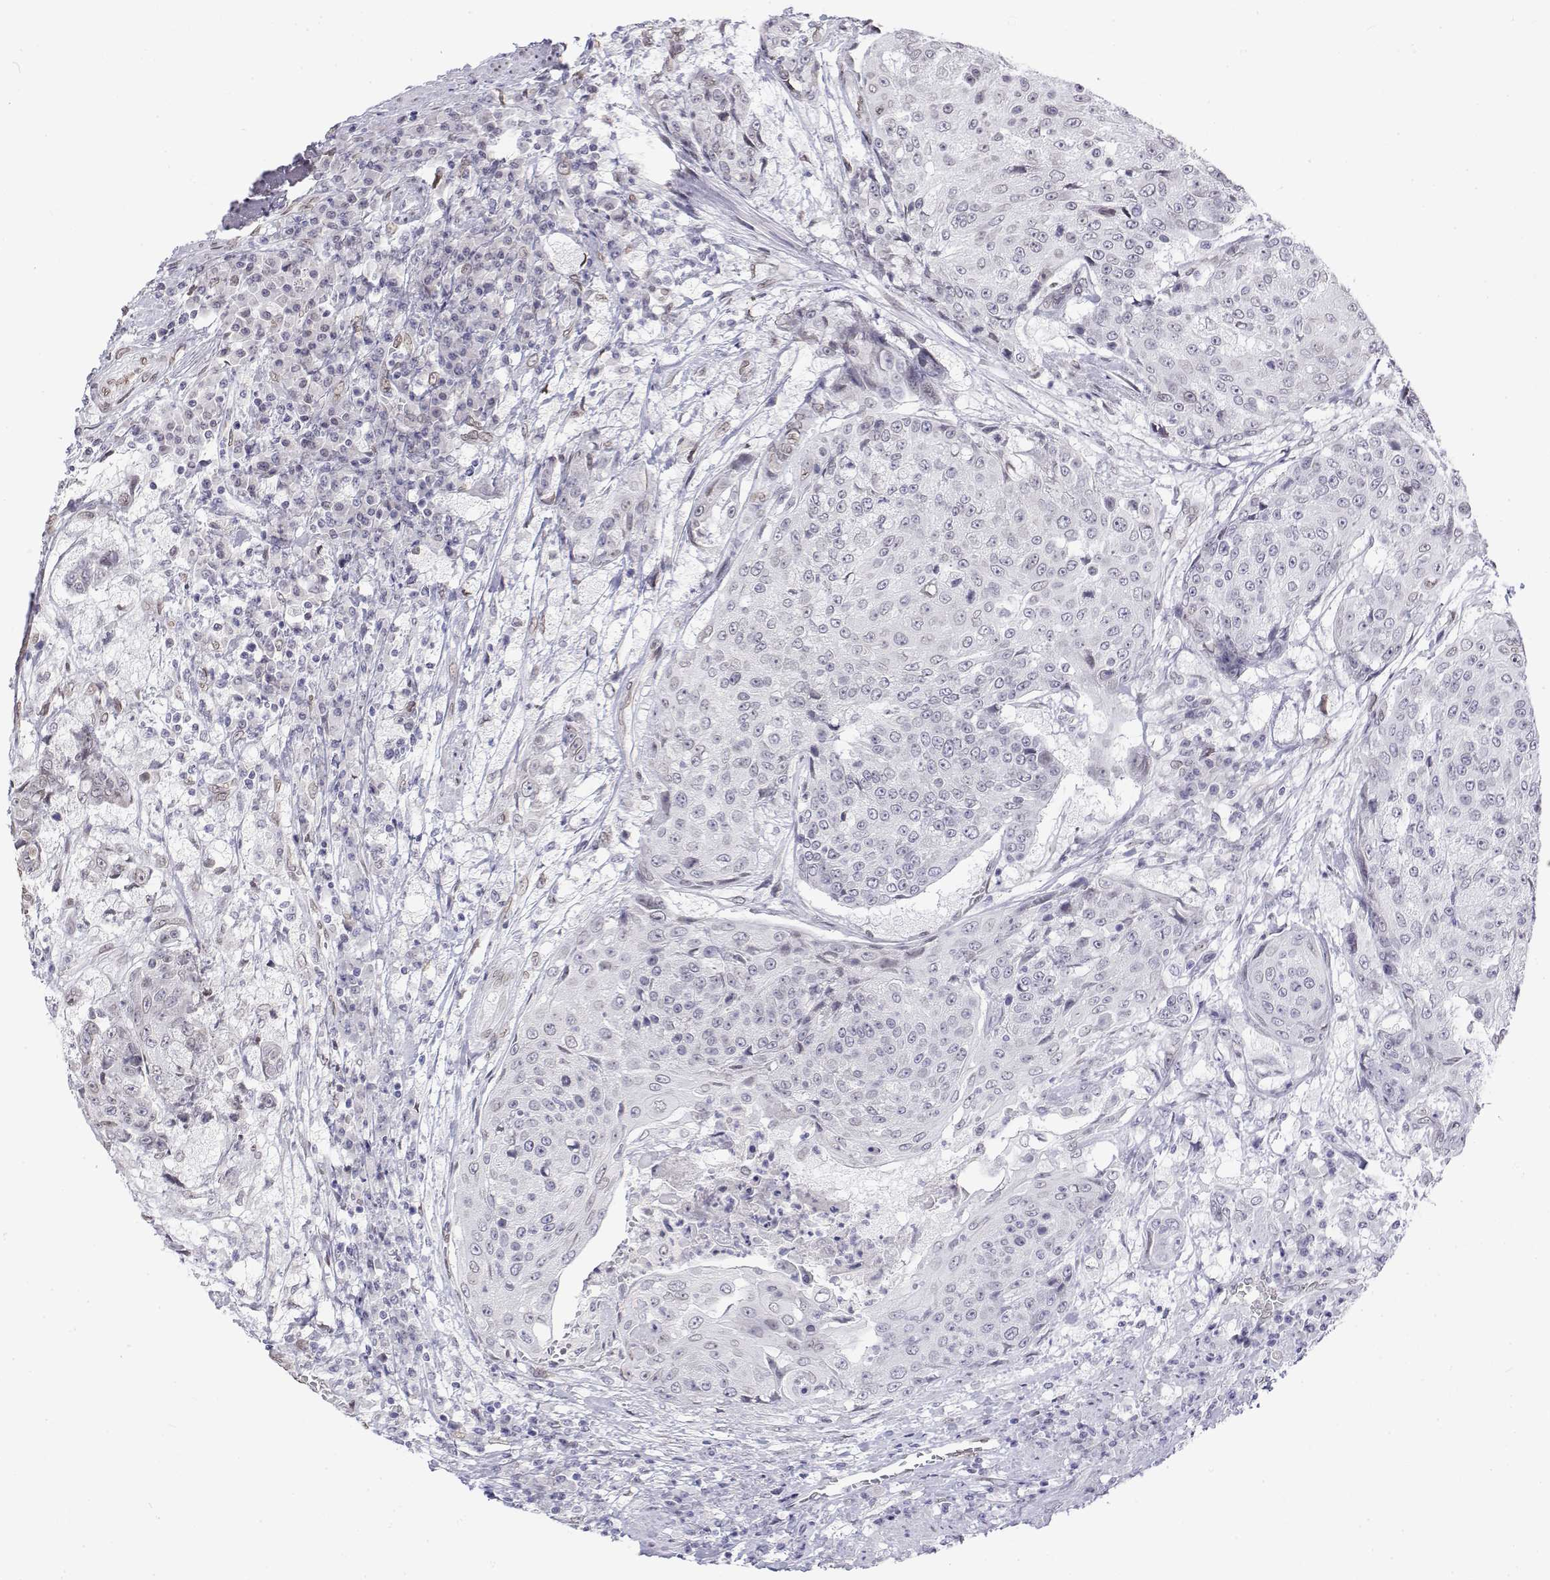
{"staining": {"intensity": "negative", "quantity": "none", "location": "none"}, "tissue": "urothelial cancer", "cell_type": "Tumor cells", "image_type": "cancer", "snomed": [{"axis": "morphology", "description": "Urothelial carcinoma, High grade"}, {"axis": "topography", "description": "Urinary bladder"}], "caption": "This is an immunohistochemistry photomicrograph of human urothelial carcinoma (high-grade). There is no expression in tumor cells.", "gene": "ZNF532", "patient": {"sex": "female", "age": 63}}